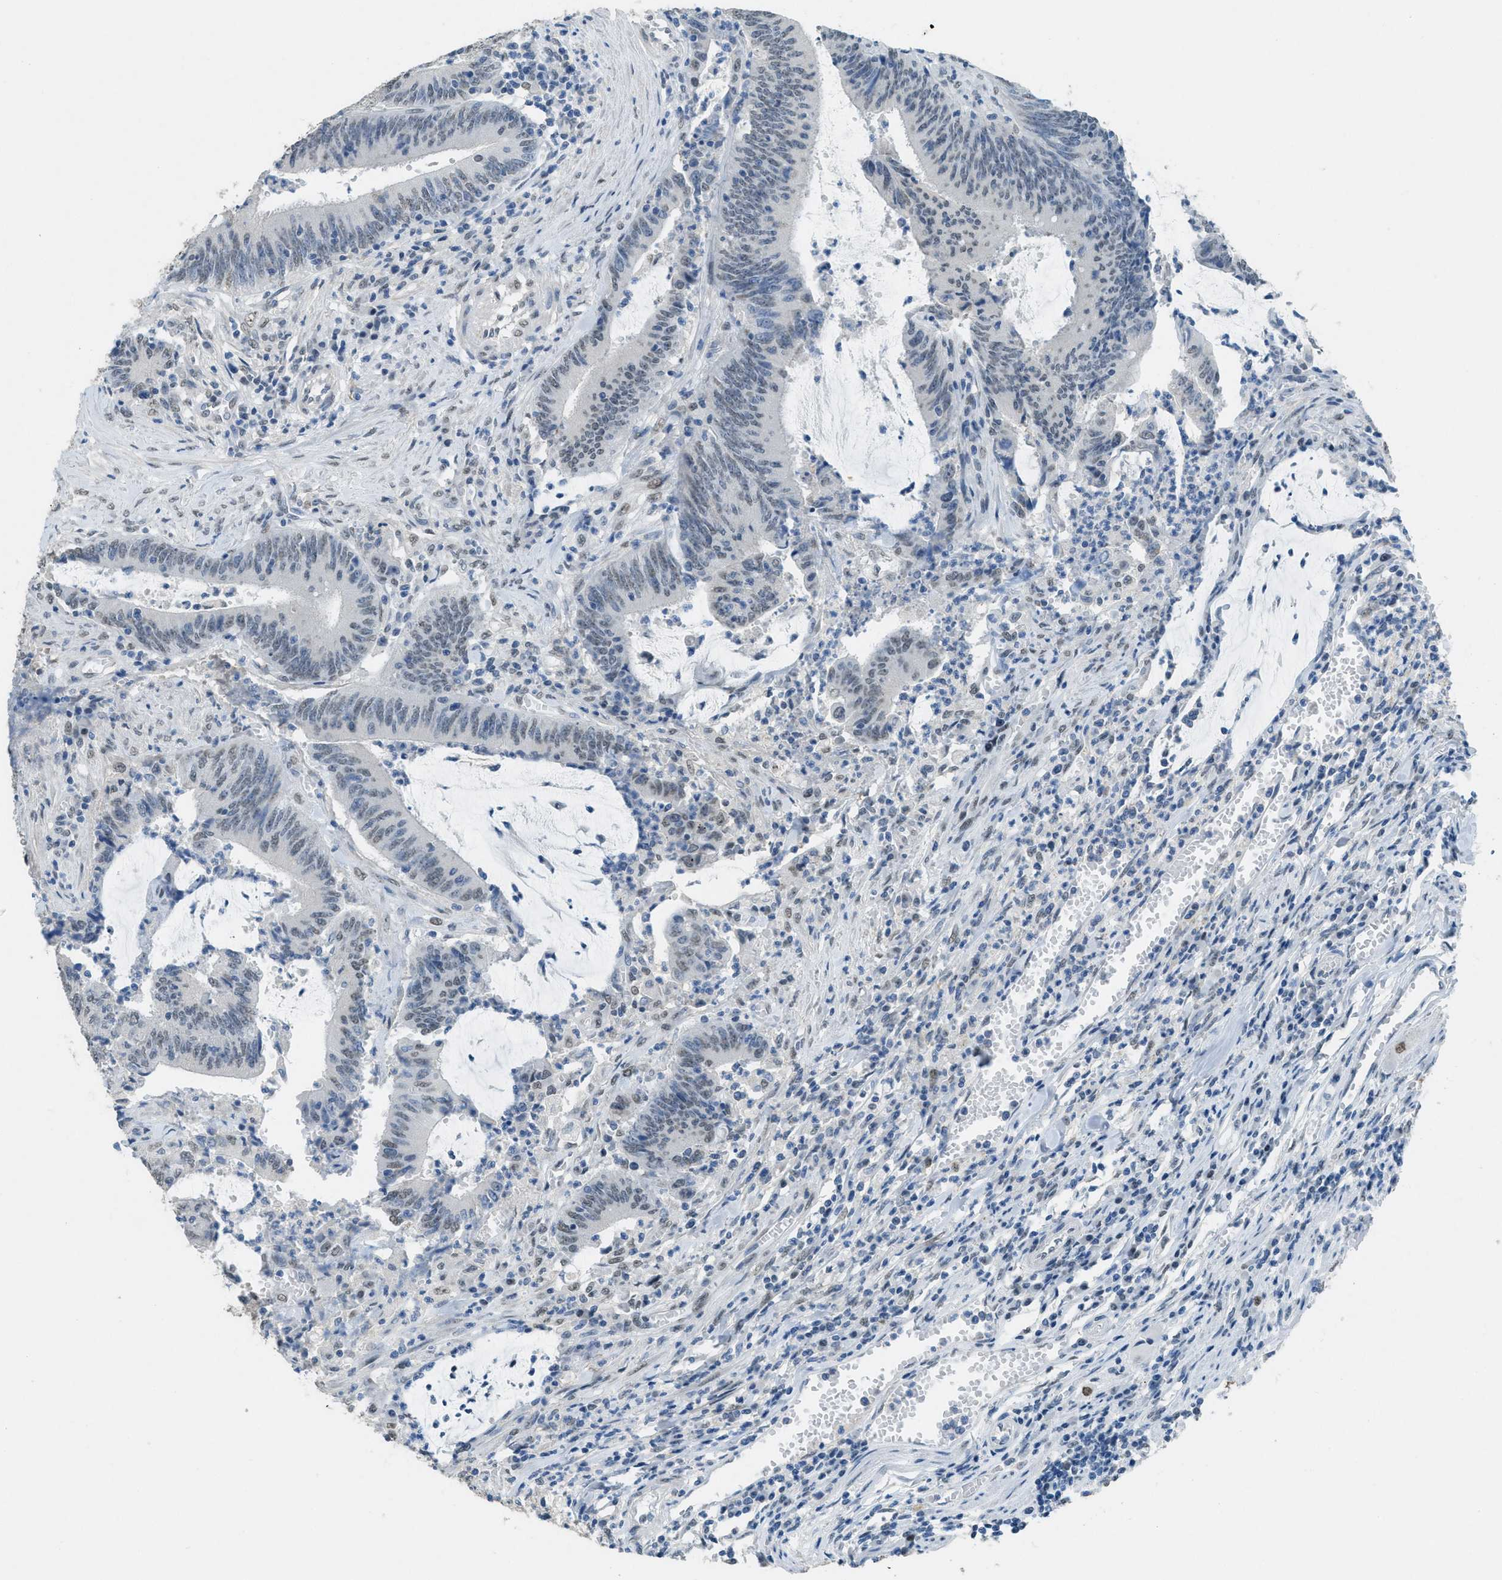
{"staining": {"intensity": "weak", "quantity": "<25%", "location": "nuclear"}, "tissue": "colorectal cancer", "cell_type": "Tumor cells", "image_type": "cancer", "snomed": [{"axis": "morphology", "description": "Normal tissue, NOS"}, {"axis": "morphology", "description": "Adenocarcinoma, NOS"}, {"axis": "topography", "description": "Rectum"}], "caption": "Immunohistochemistry (IHC) photomicrograph of neoplastic tissue: human adenocarcinoma (colorectal) stained with DAB (3,3'-diaminobenzidine) exhibits no significant protein staining in tumor cells.", "gene": "TTC13", "patient": {"sex": "female", "age": 66}}